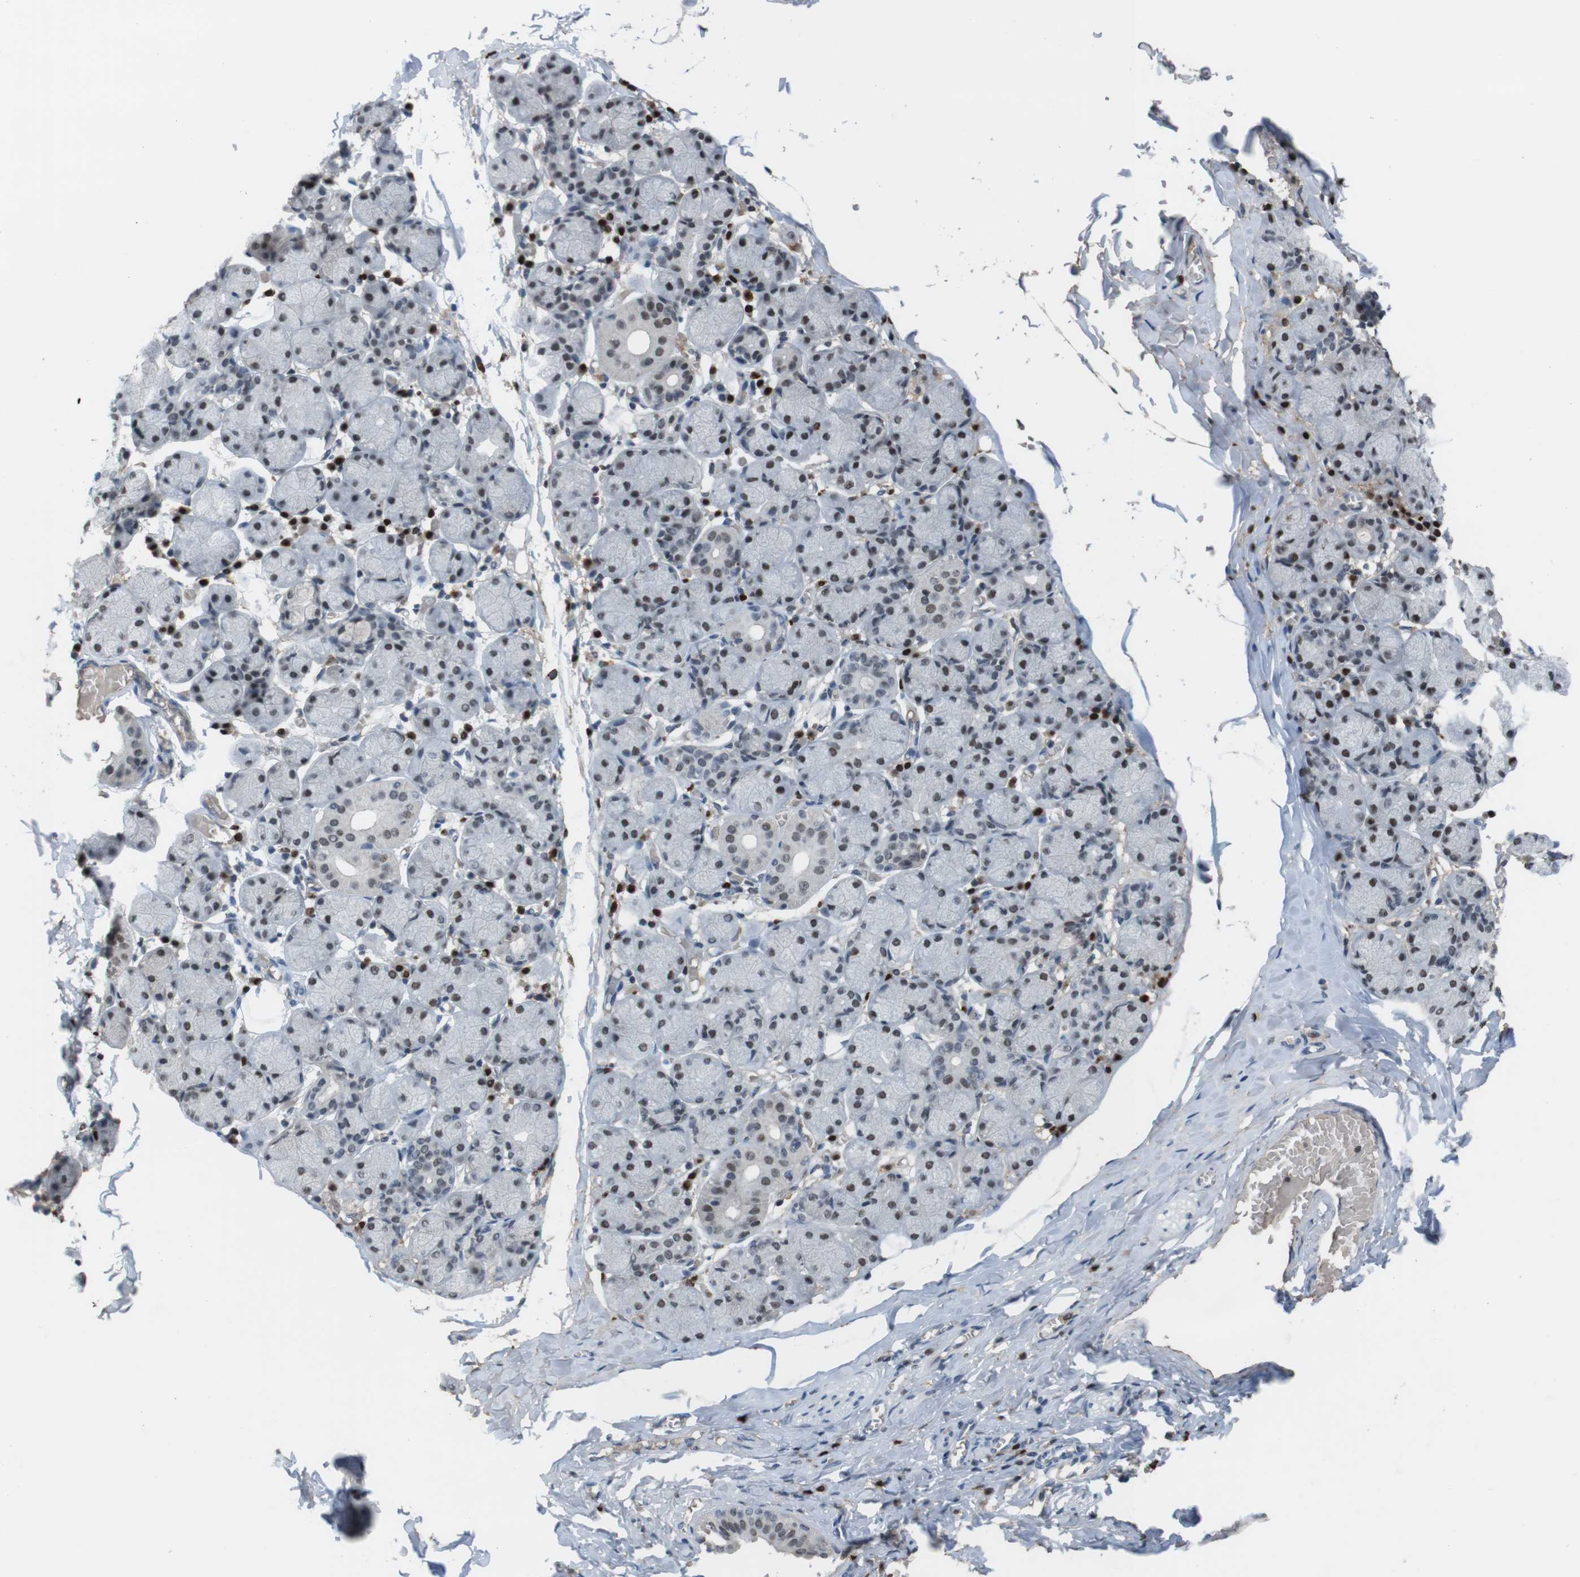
{"staining": {"intensity": "moderate", "quantity": ">75%", "location": "nuclear"}, "tissue": "salivary gland", "cell_type": "Glandular cells", "image_type": "normal", "snomed": [{"axis": "morphology", "description": "Normal tissue, NOS"}, {"axis": "topography", "description": "Salivary gland"}], "caption": "Immunohistochemical staining of benign human salivary gland demonstrates >75% levels of moderate nuclear protein staining in approximately >75% of glandular cells.", "gene": "SUB1", "patient": {"sex": "female", "age": 24}}